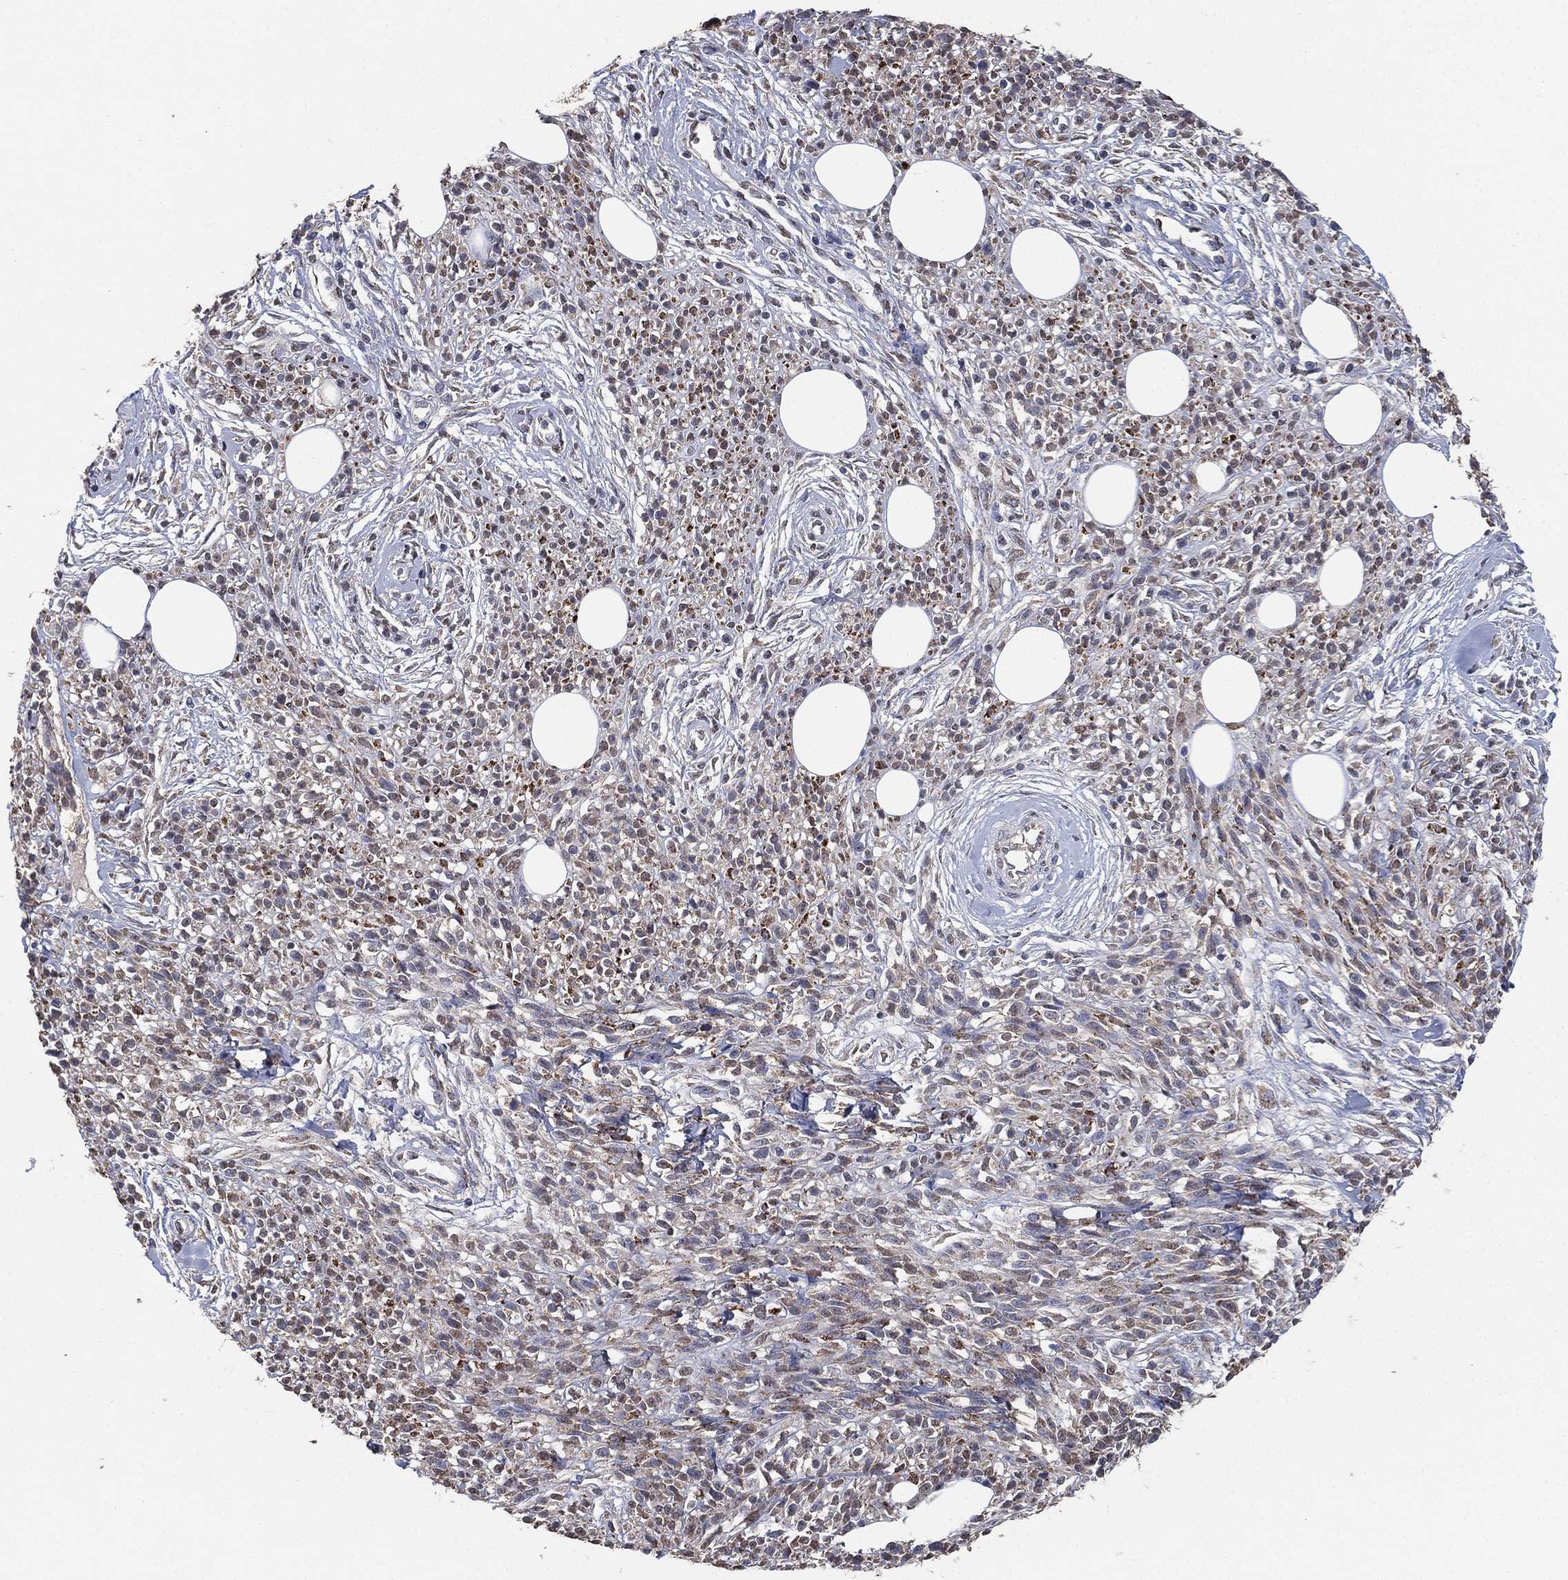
{"staining": {"intensity": "weak", "quantity": "<25%", "location": "cytoplasmic/membranous"}, "tissue": "melanoma", "cell_type": "Tumor cells", "image_type": "cancer", "snomed": [{"axis": "morphology", "description": "Malignant melanoma, NOS"}, {"axis": "topography", "description": "Skin"}, {"axis": "topography", "description": "Skin of trunk"}], "caption": "A high-resolution micrograph shows immunohistochemistry staining of melanoma, which exhibits no significant positivity in tumor cells.", "gene": "ALDH7A1", "patient": {"sex": "male", "age": 74}}